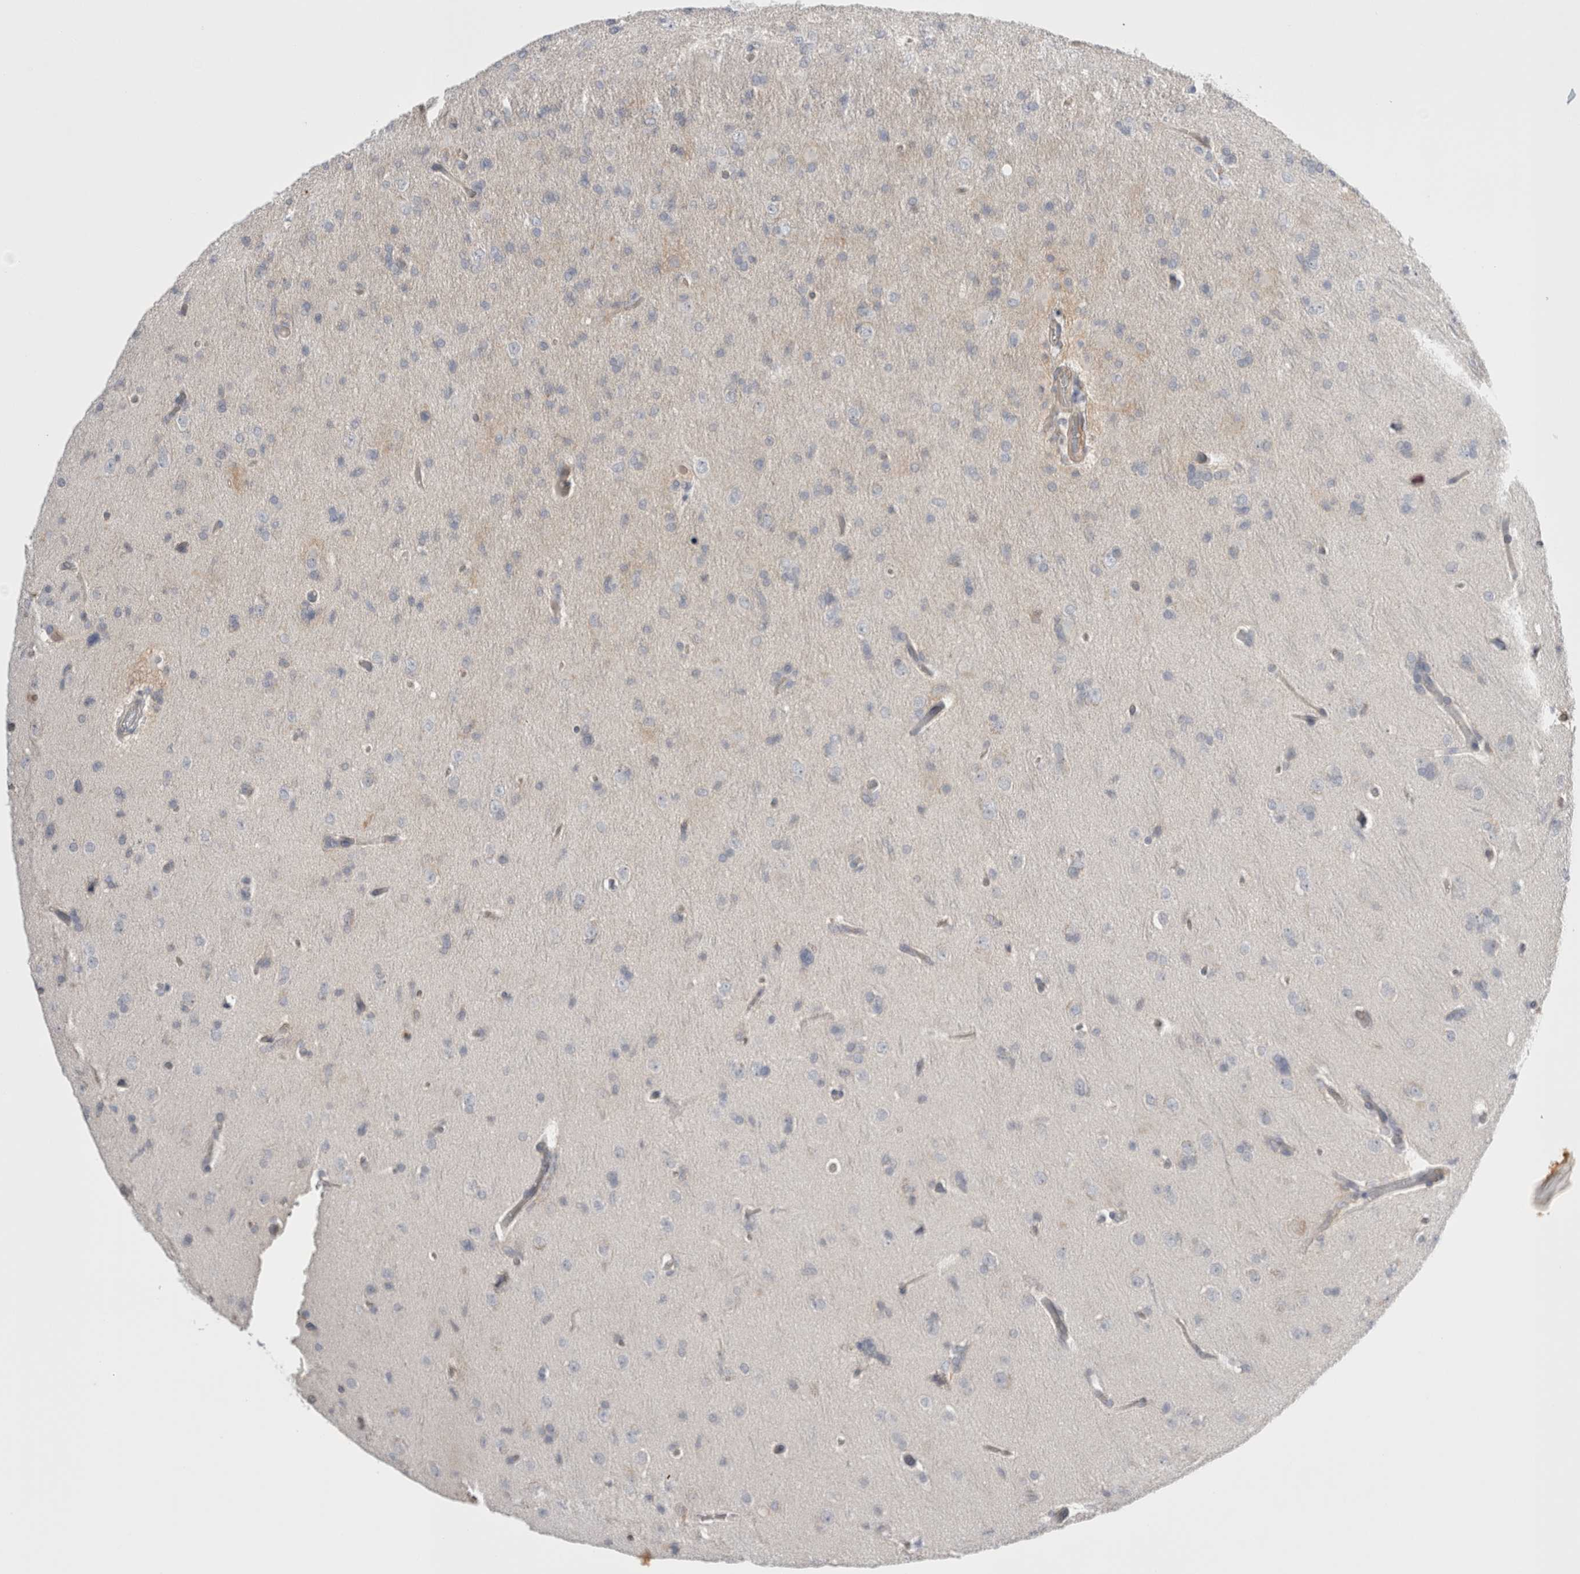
{"staining": {"intensity": "negative", "quantity": "none", "location": "none"}, "tissue": "glioma", "cell_type": "Tumor cells", "image_type": "cancer", "snomed": [{"axis": "morphology", "description": "Glioma, malignant, High grade"}, {"axis": "topography", "description": "Cerebral cortex"}], "caption": "IHC micrograph of human malignant glioma (high-grade) stained for a protein (brown), which exhibits no positivity in tumor cells. (DAB IHC visualized using brightfield microscopy, high magnification).", "gene": "VANGL1", "patient": {"sex": "female", "age": 36}}